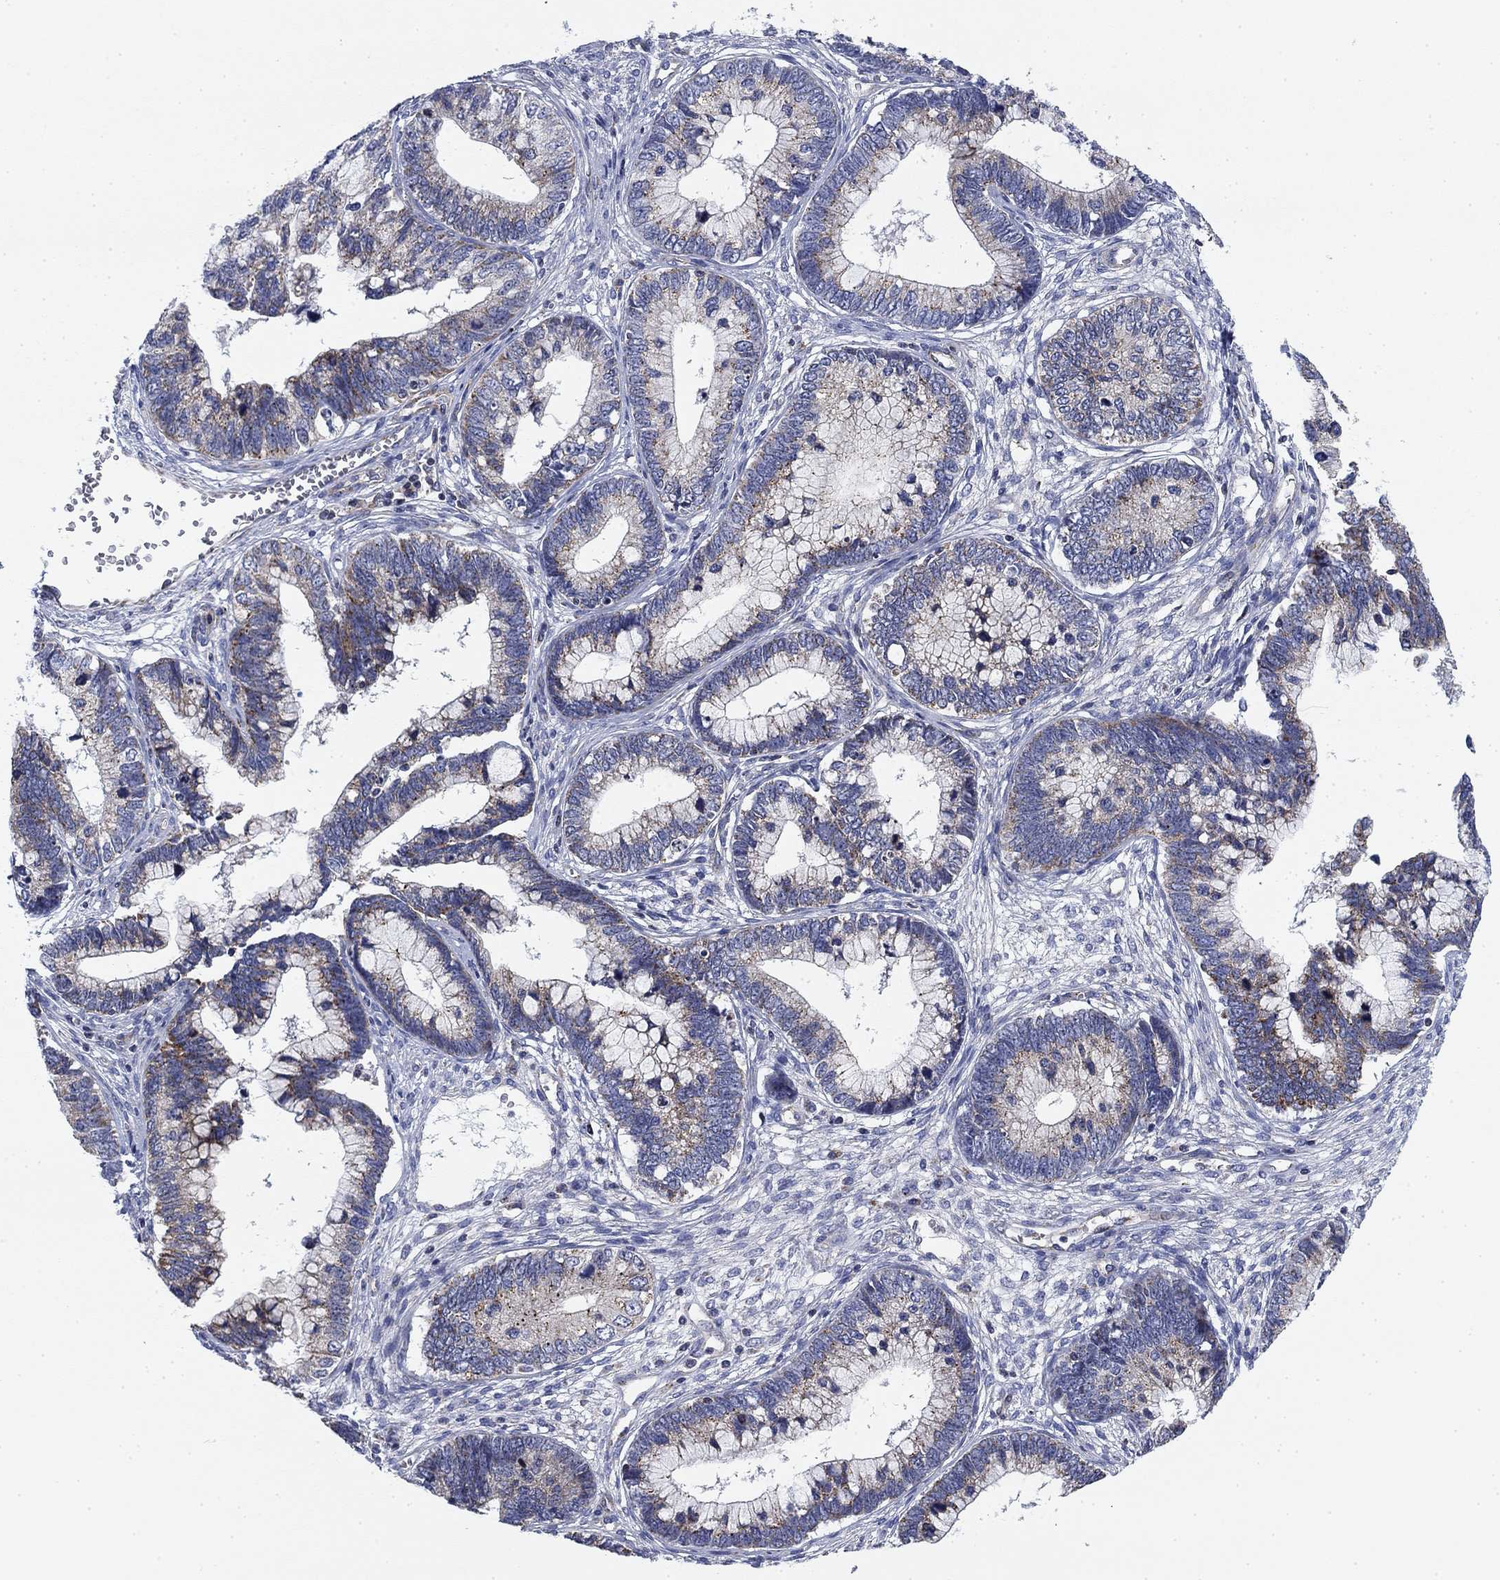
{"staining": {"intensity": "weak", "quantity": "<25%", "location": "cytoplasmic/membranous"}, "tissue": "cervical cancer", "cell_type": "Tumor cells", "image_type": "cancer", "snomed": [{"axis": "morphology", "description": "Adenocarcinoma, NOS"}, {"axis": "topography", "description": "Cervix"}], "caption": "This histopathology image is of cervical cancer (adenocarcinoma) stained with IHC to label a protein in brown with the nuclei are counter-stained blue. There is no staining in tumor cells.", "gene": "NACAD", "patient": {"sex": "female", "age": 44}}